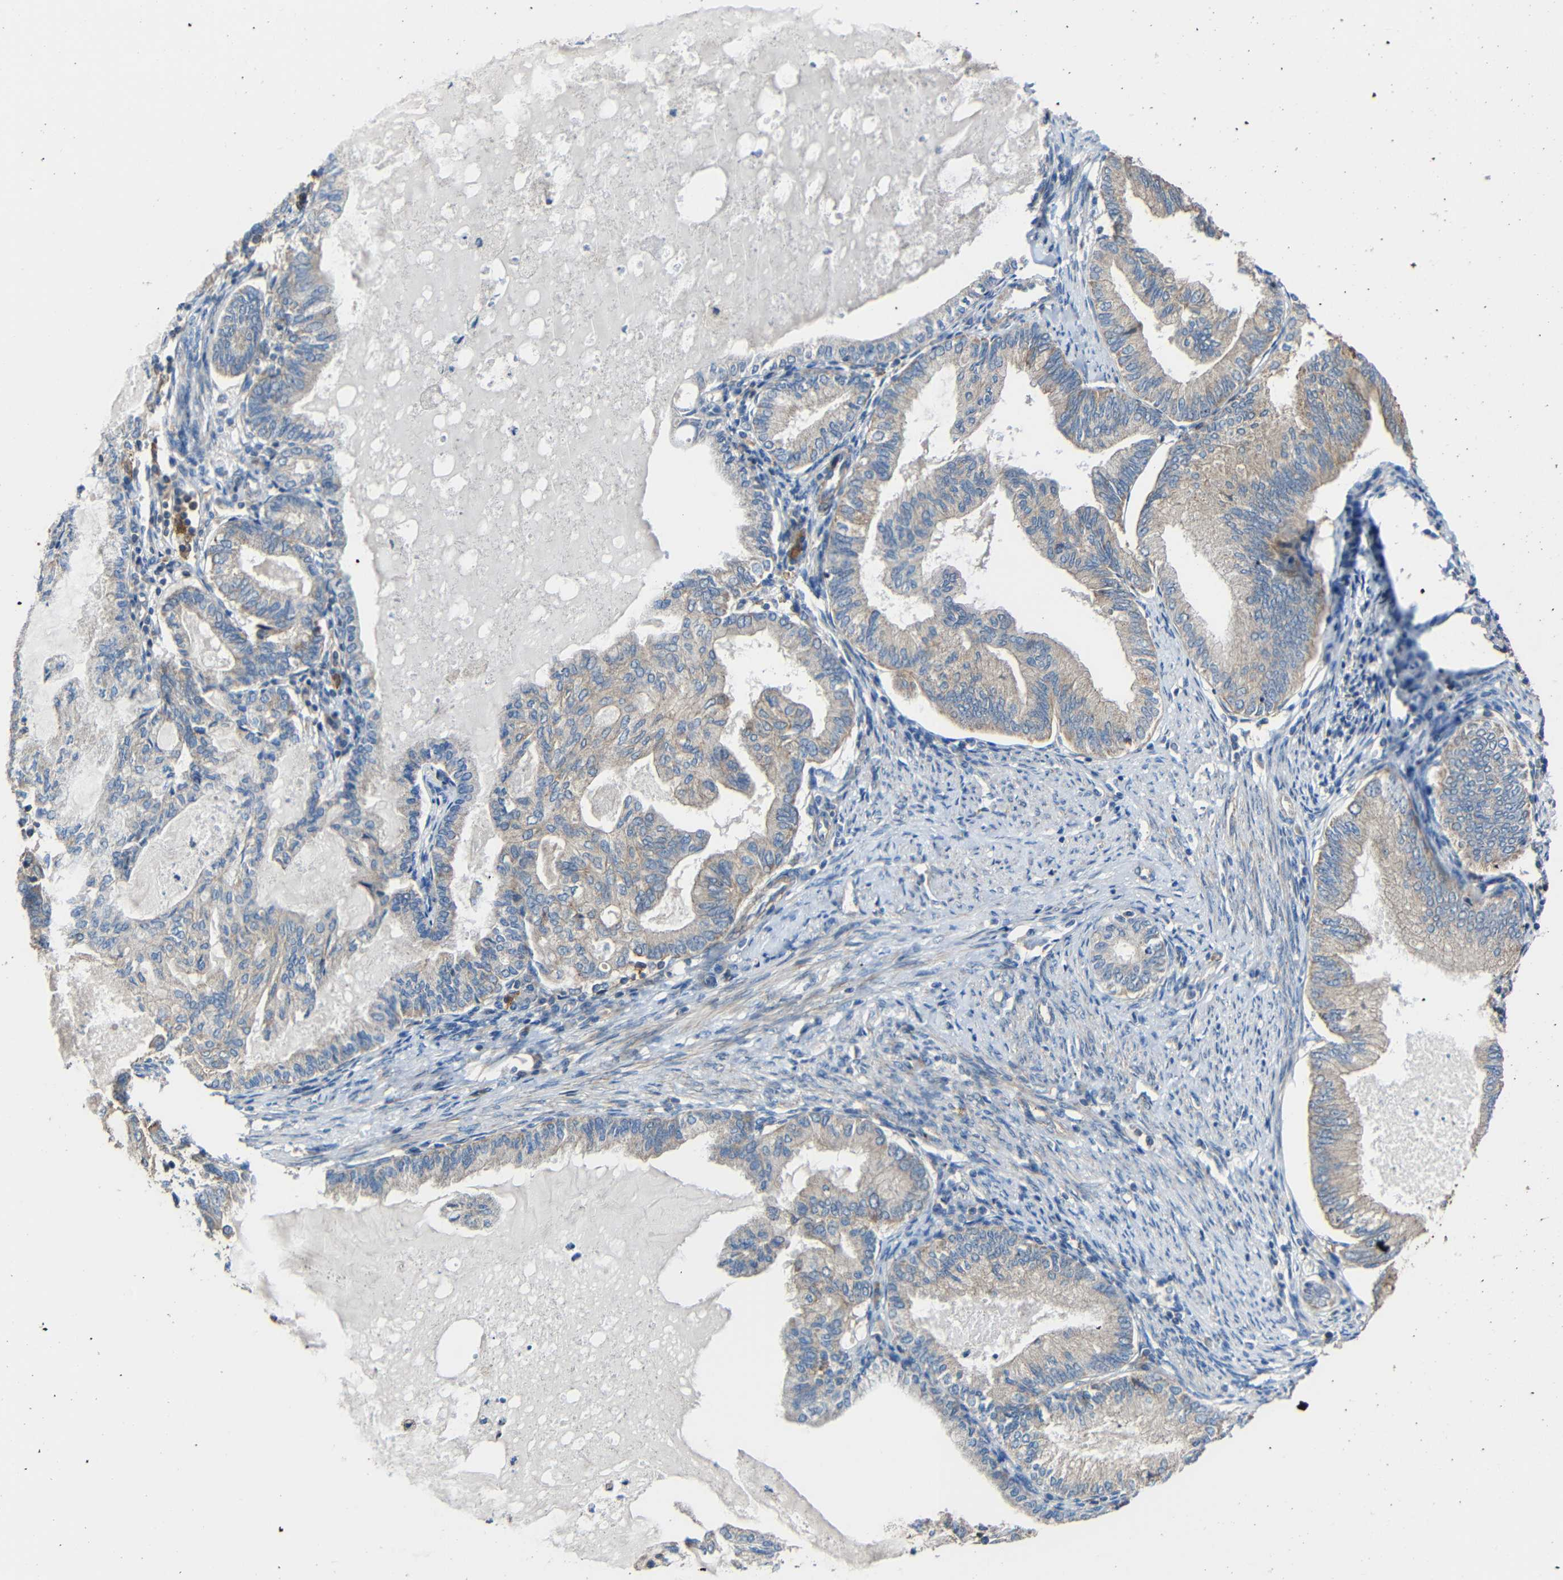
{"staining": {"intensity": "weak", "quantity": "<25%", "location": "cytoplasmic/membranous"}, "tissue": "endometrial cancer", "cell_type": "Tumor cells", "image_type": "cancer", "snomed": [{"axis": "morphology", "description": "Adenocarcinoma, NOS"}, {"axis": "topography", "description": "Endometrium"}], "caption": "Immunohistochemical staining of adenocarcinoma (endometrial) exhibits no significant positivity in tumor cells. (DAB IHC with hematoxylin counter stain).", "gene": "RHOT2", "patient": {"sex": "female", "age": 86}}